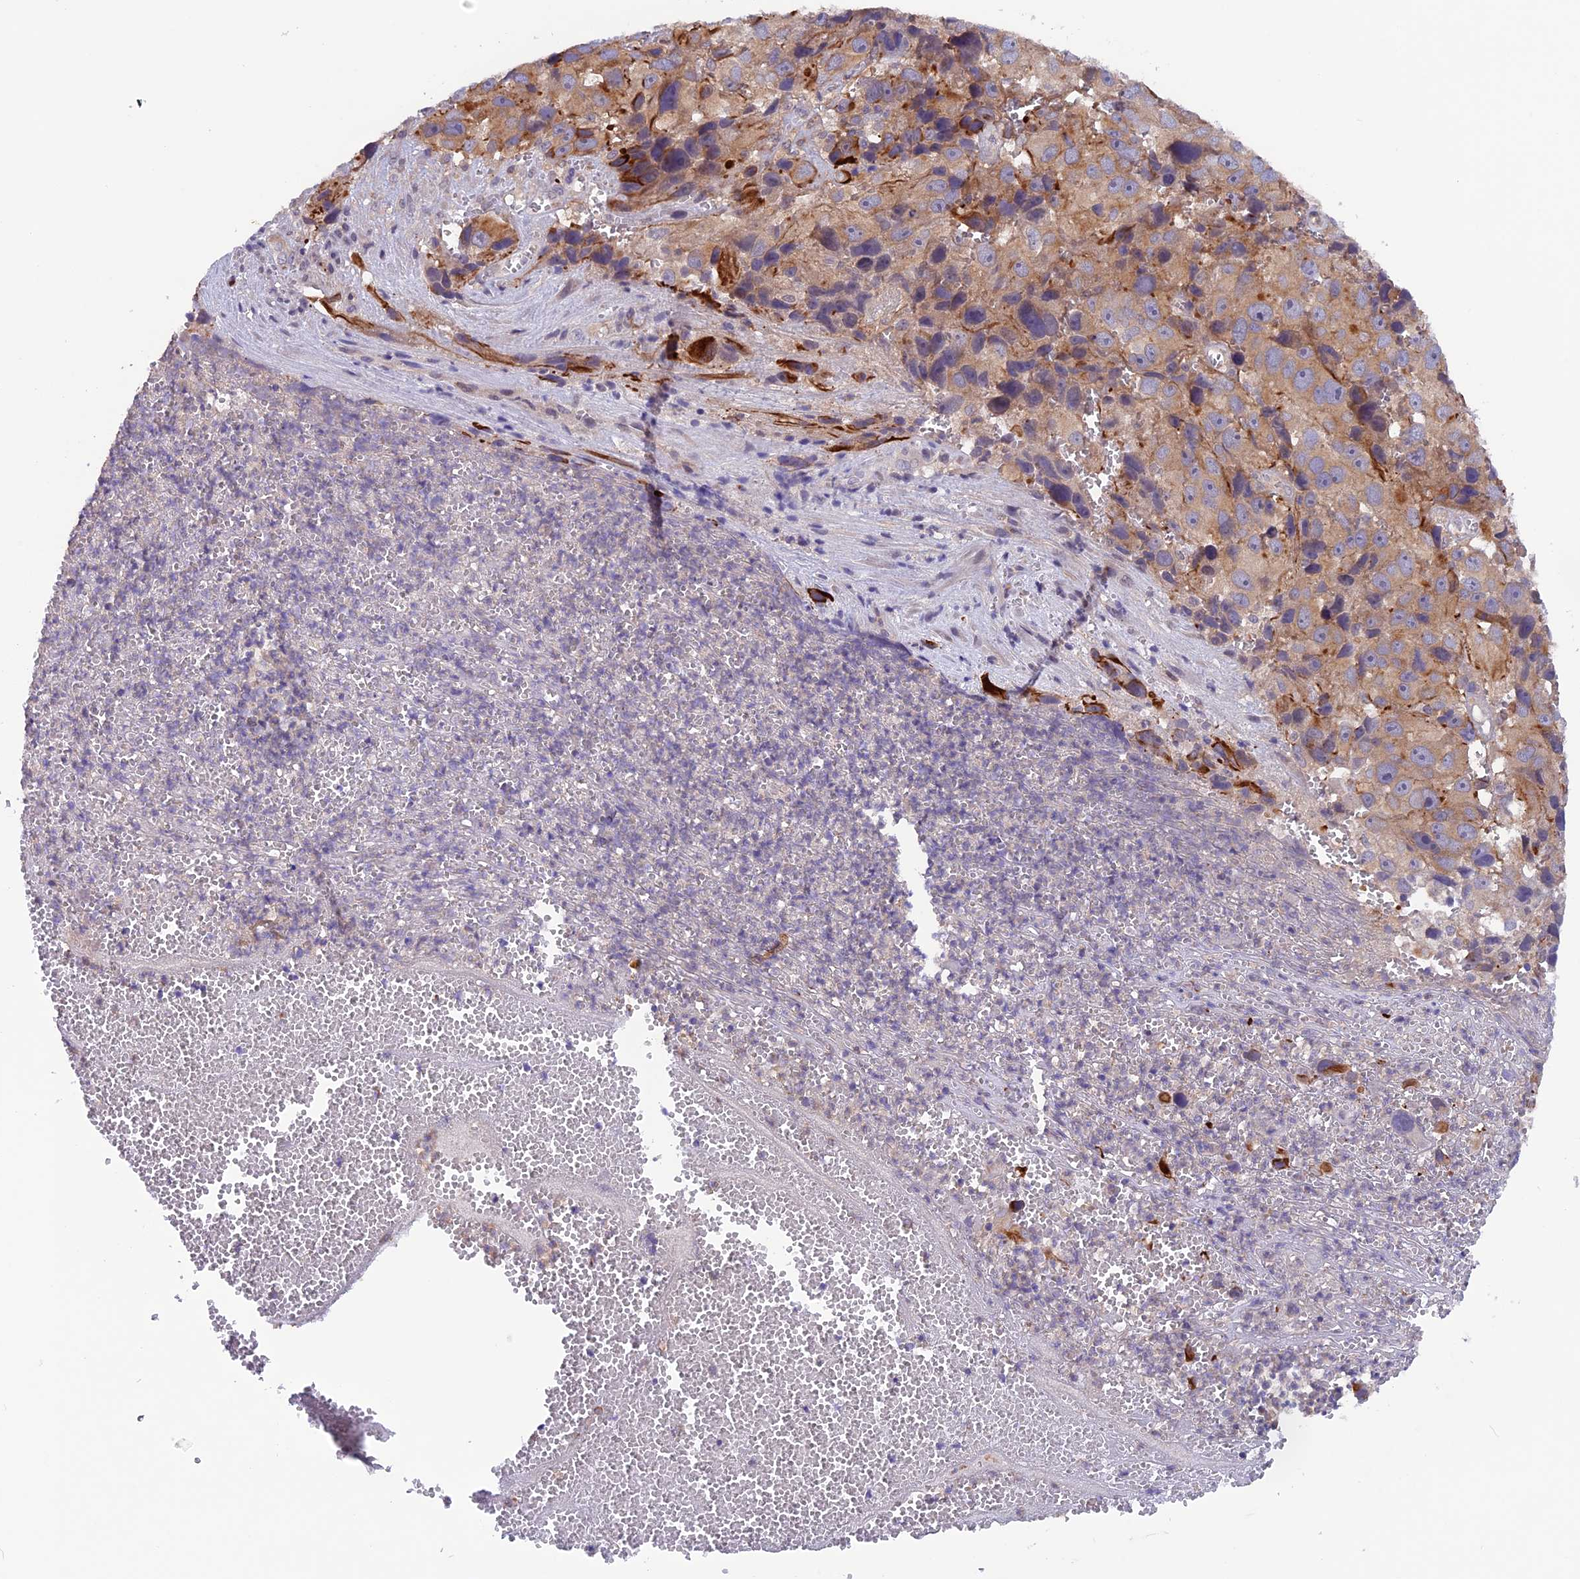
{"staining": {"intensity": "moderate", "quantity": ">75%", "location": "cytoplasmic/membranous"}, "tissue": "melanoma", "cell_type": "Tumor cells", "image_type": "cancer", "snomed": [{"axis": "morphology", "description": "Malignant melanoma, NOS"}, {"axis": "topography", "description": "Skin"}], "caption": "Immunohistochemical staining of melanoma demonstrates medium levels of moderate cytoplasmic/membranous protein staining in approximately >75% of tumor cells.", "gene": "MAST2", "patient": {"sex": "male", "age": 84}}